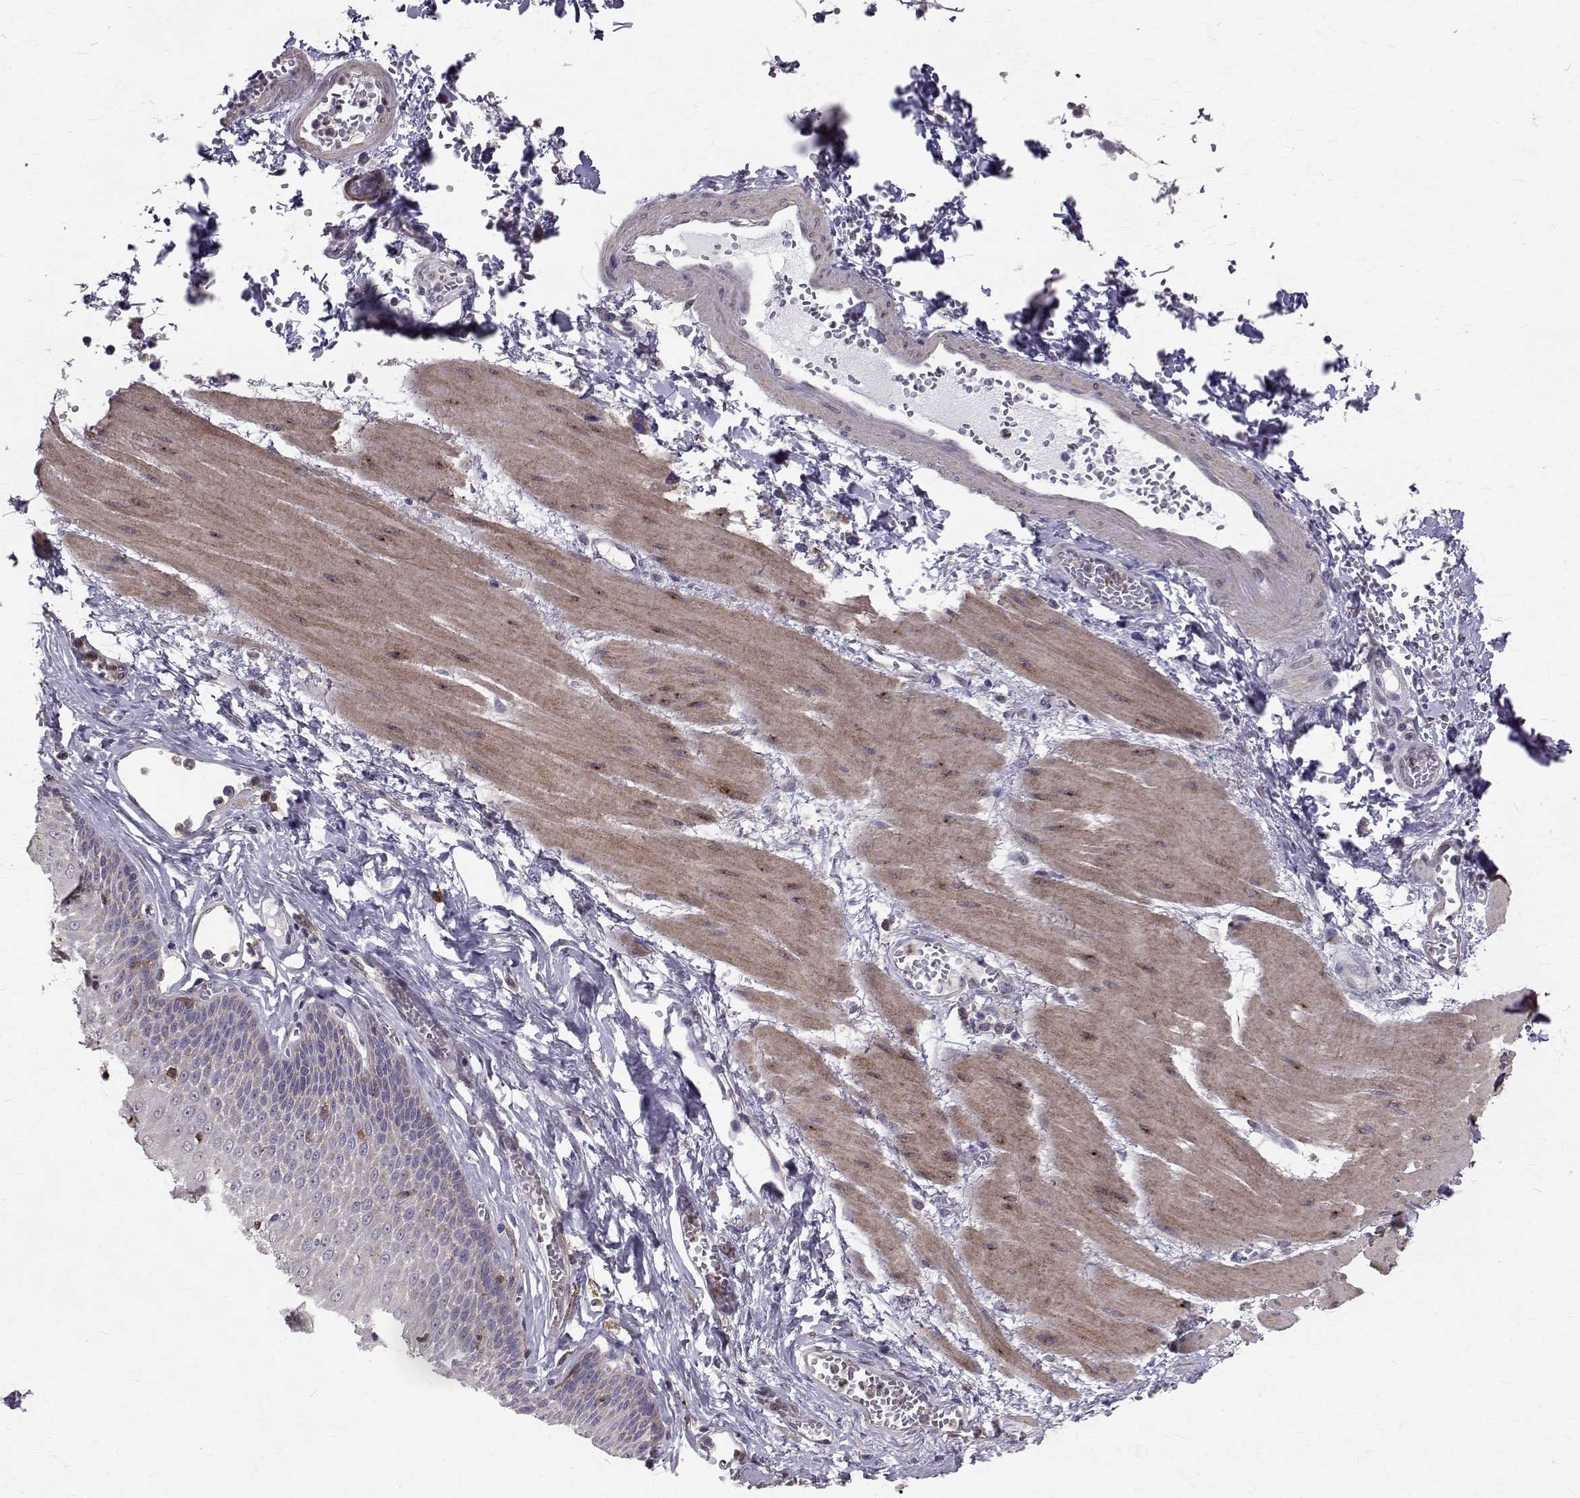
{"staining": {"intensity": "moderate", "quantity": "<25%", "location": "nuclear"}, "tissue": "esophagus", "cell_type": "Squamous epithelial cells", "image_type": "normal", "snomed": [{"axis": "morphology", "description": "Normal tissue, NOS"}, {"axis": "topography", "description": "Esophagus"}], "caption": "High-magnification brightfield microscopy of normal esophagus stained with DAB (brown) and counterstained with hematoxylin (blue). squamous epithelial cells exhibit moderate nuclear expression is seen in about<25% of cells. (Stains: DAB (3,3'-diaminobenzidine) in brown, nuclei in blue, Microscopy: brightfield microscopy at high magnification).", "gene": "CCDC89", "patient": {"sex": "male", "age": 60}}